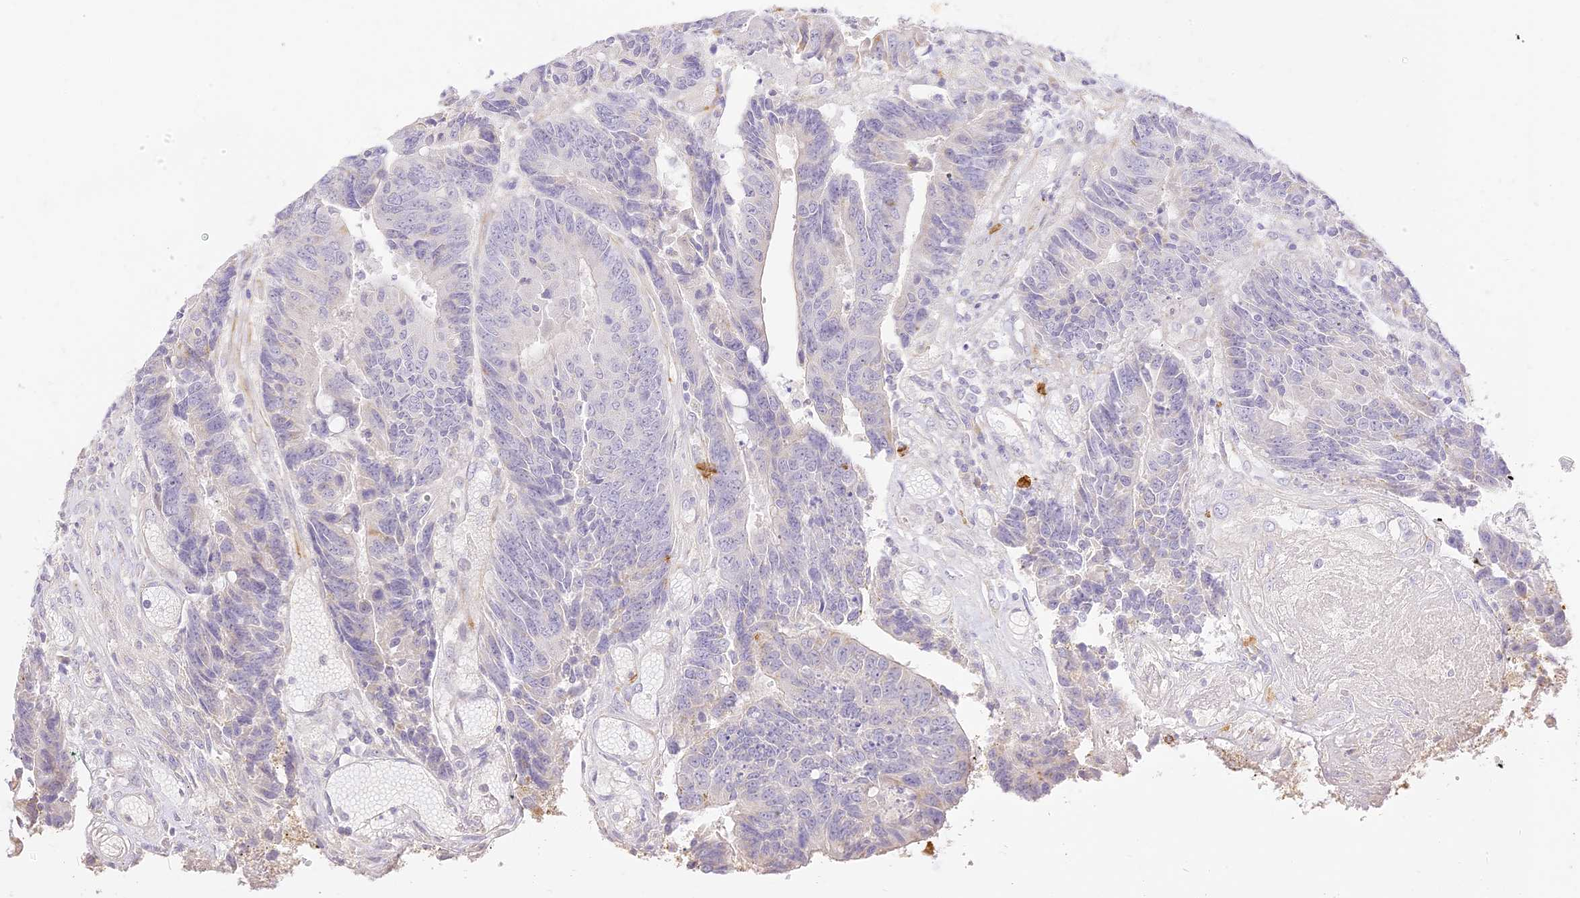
{"staining": {"intensity": "negative", "quantity": "none", "location": "none"}, "tissue": "colorectal cancer", "cell_type": "Tumor cells", "image_type": "cancer", "snomed": [{"axis": "morphology", "description": "Adenocarcinoma, NOS"}, {"axis": "topography", "description": "Rectum"}], "caption": "The photomicrograph shows no staining of tumor cells in adenocarcinoma (colorectal).", "gene": "LRRC15", "patient": {"sex": "male", "age": 84}}